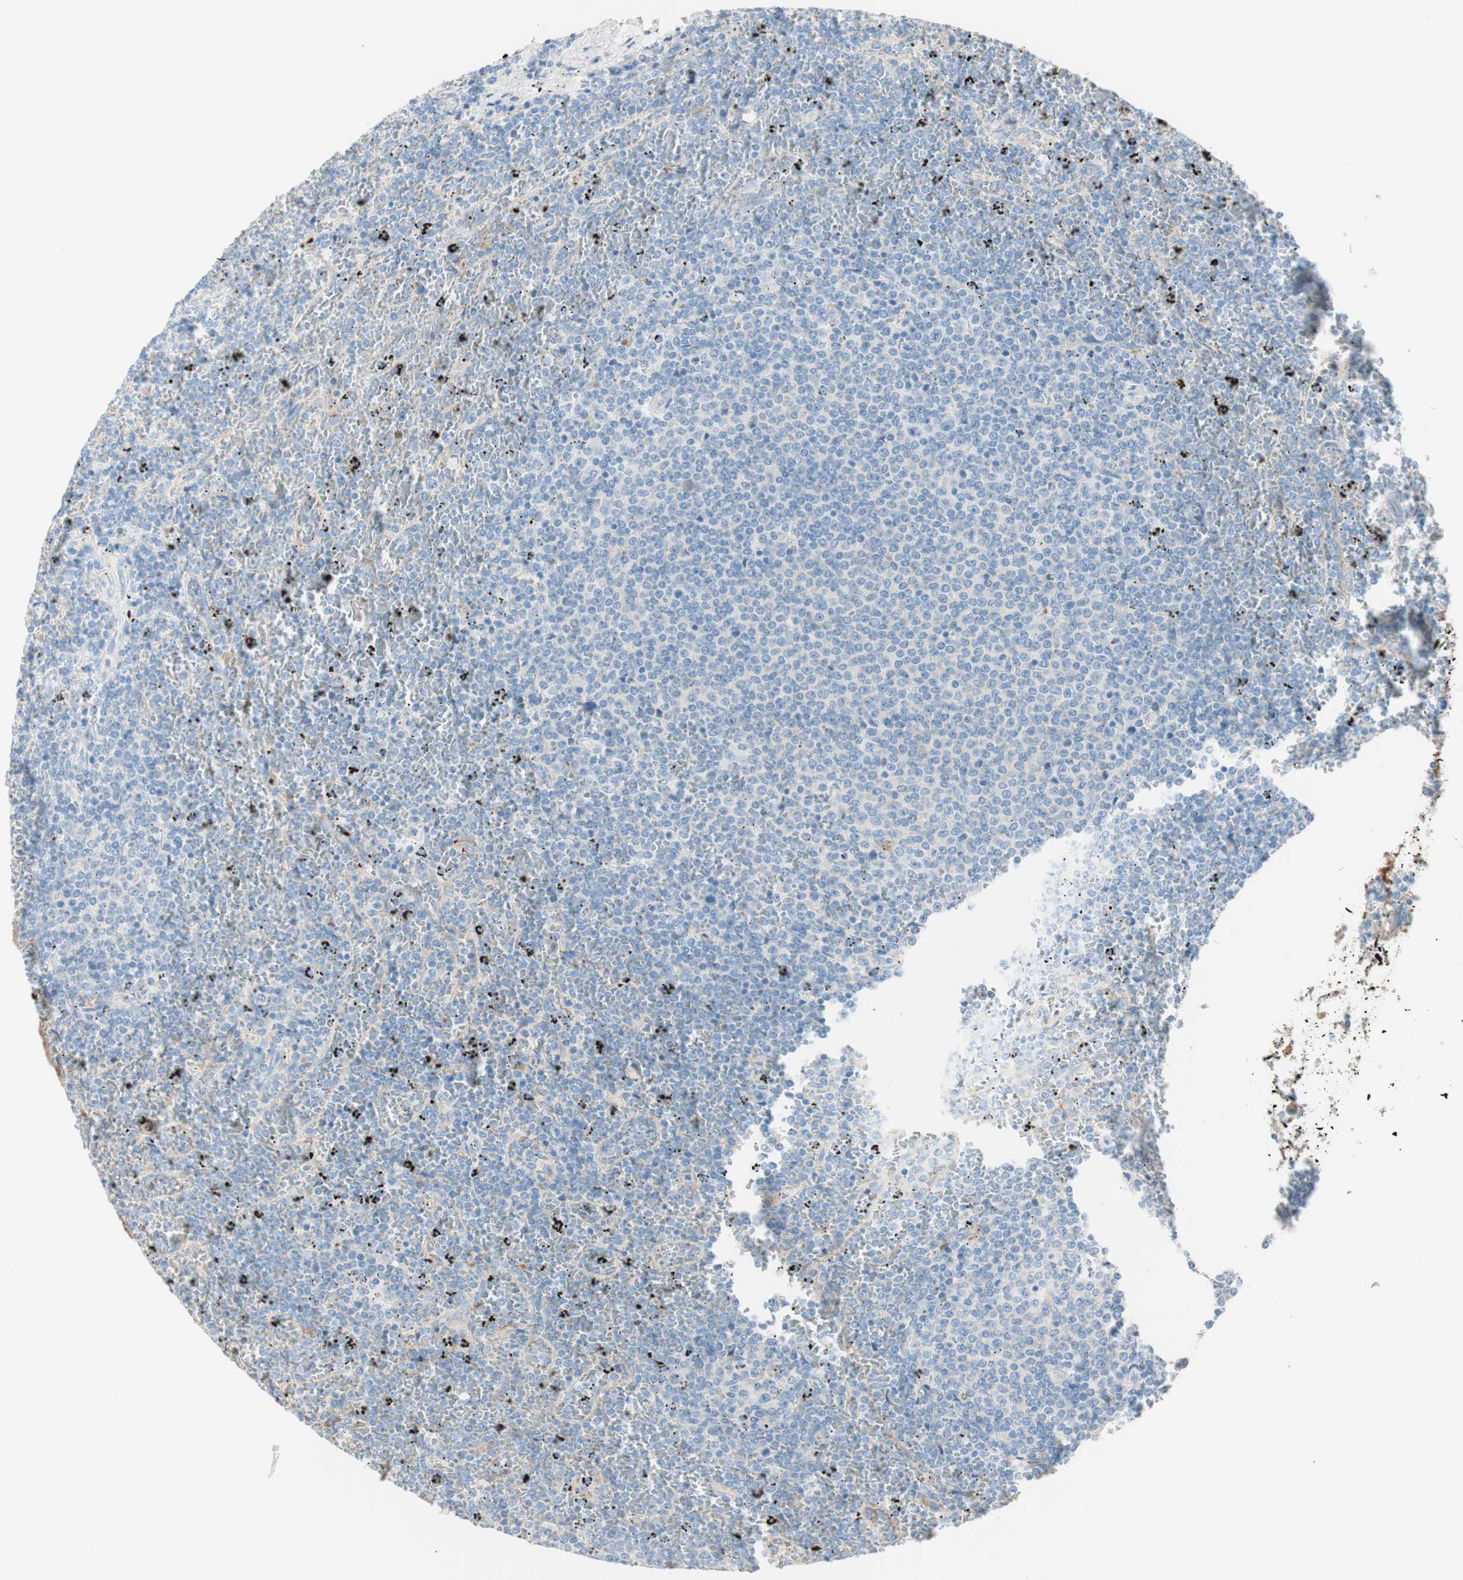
{"staining": {"intensity": "negative", "quantity": "none", "location": "none"}, "tissue": "lymphoma", "cell_type": "Tumor cells", "image_type": "cancer", "snomed": [{"axis": "morphology", "description": "Malignant lymphoma, non-Hodgkin's type, Low grade"}, {"axis": "topography", "description": "Spleen"}], "caption": "Lymphoma was stained to show a protein in brown. There is no significant positivity in tumor cells.", "gene": "KNG1", "patient": {"sex": "female", "age": 77}}